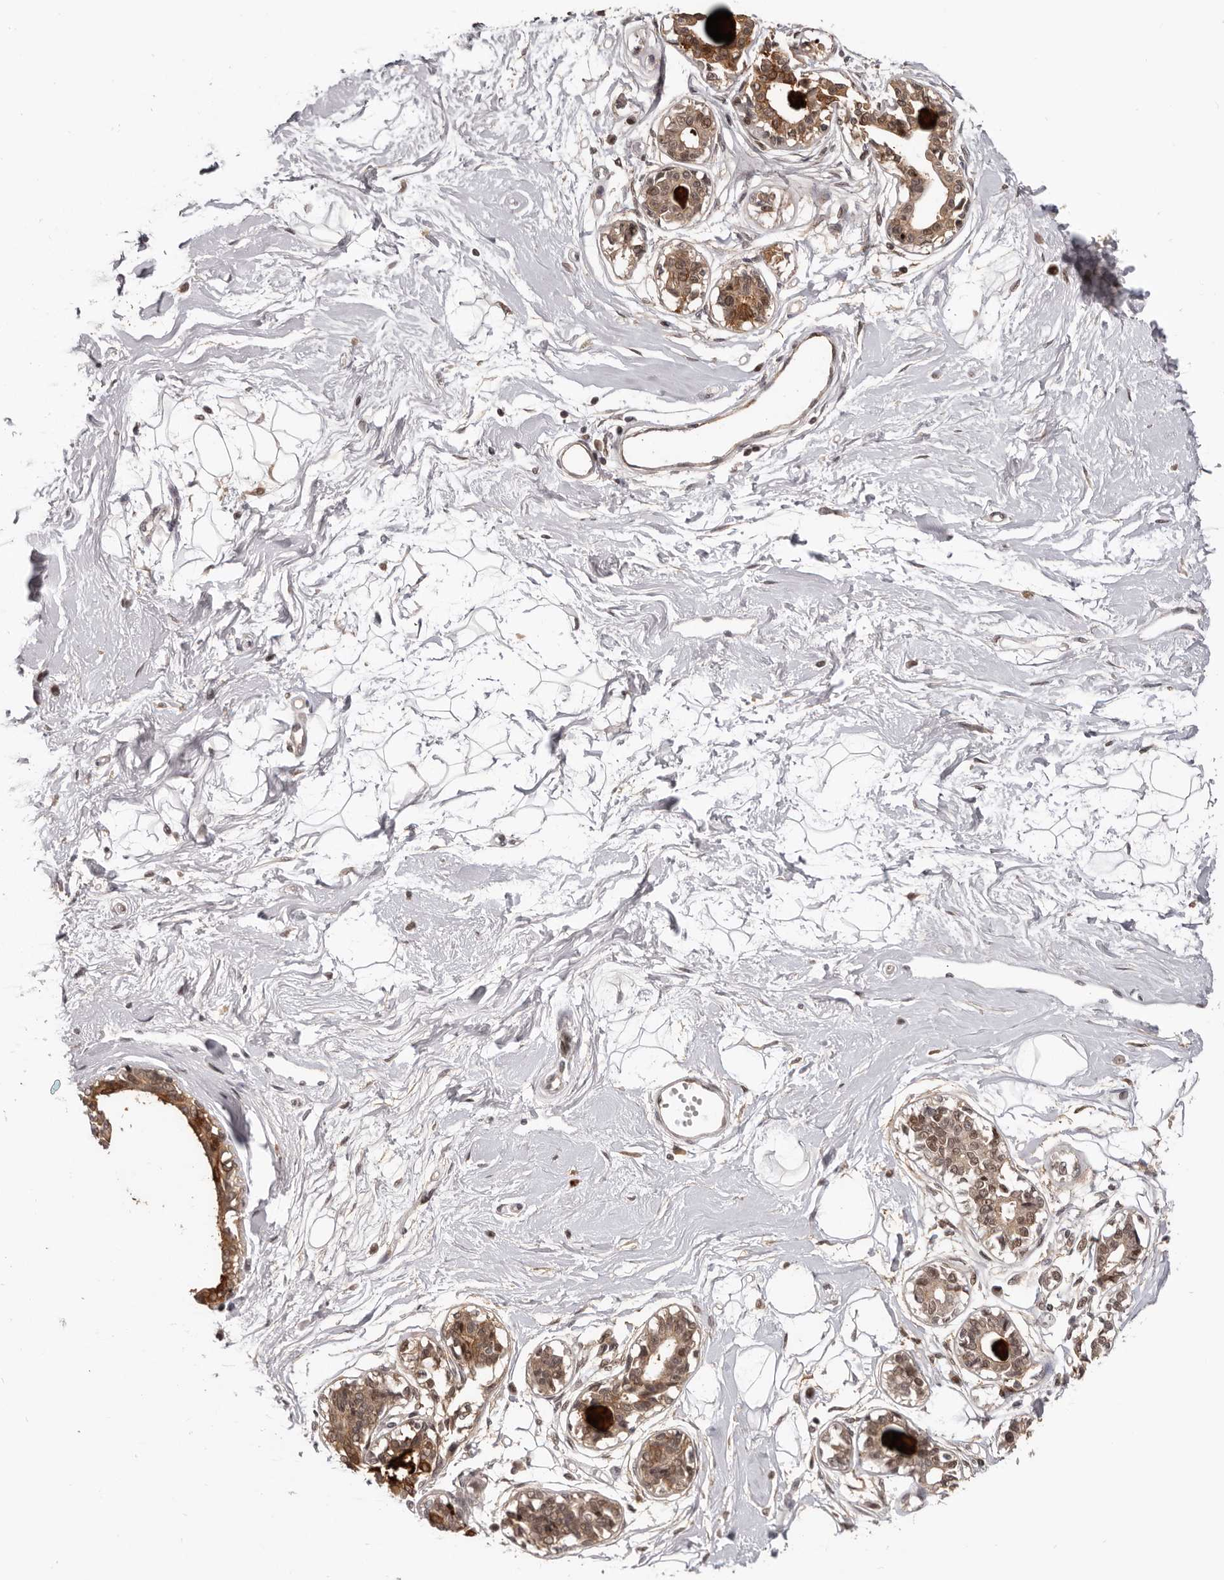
{"staining": {"intensity": "negative", "quantity": "none", "location": "none"}, "tissue": "breast", "cell_type": "Adipocytes", "image_type": "normal", "snomed": [{"axis": "morphology", "description": "Normal tissue, NOS"}, {"axis": "topography", "description": "Breast"}], "caption": "The immunohistochemistry histopathology image has no significant staining in adipocytes of breast. (DAB (3,3'-diaminobenzidine) IHC, high magnification).", "gene": "TBX5", "patient": {"sex": "female", "age": 45}}